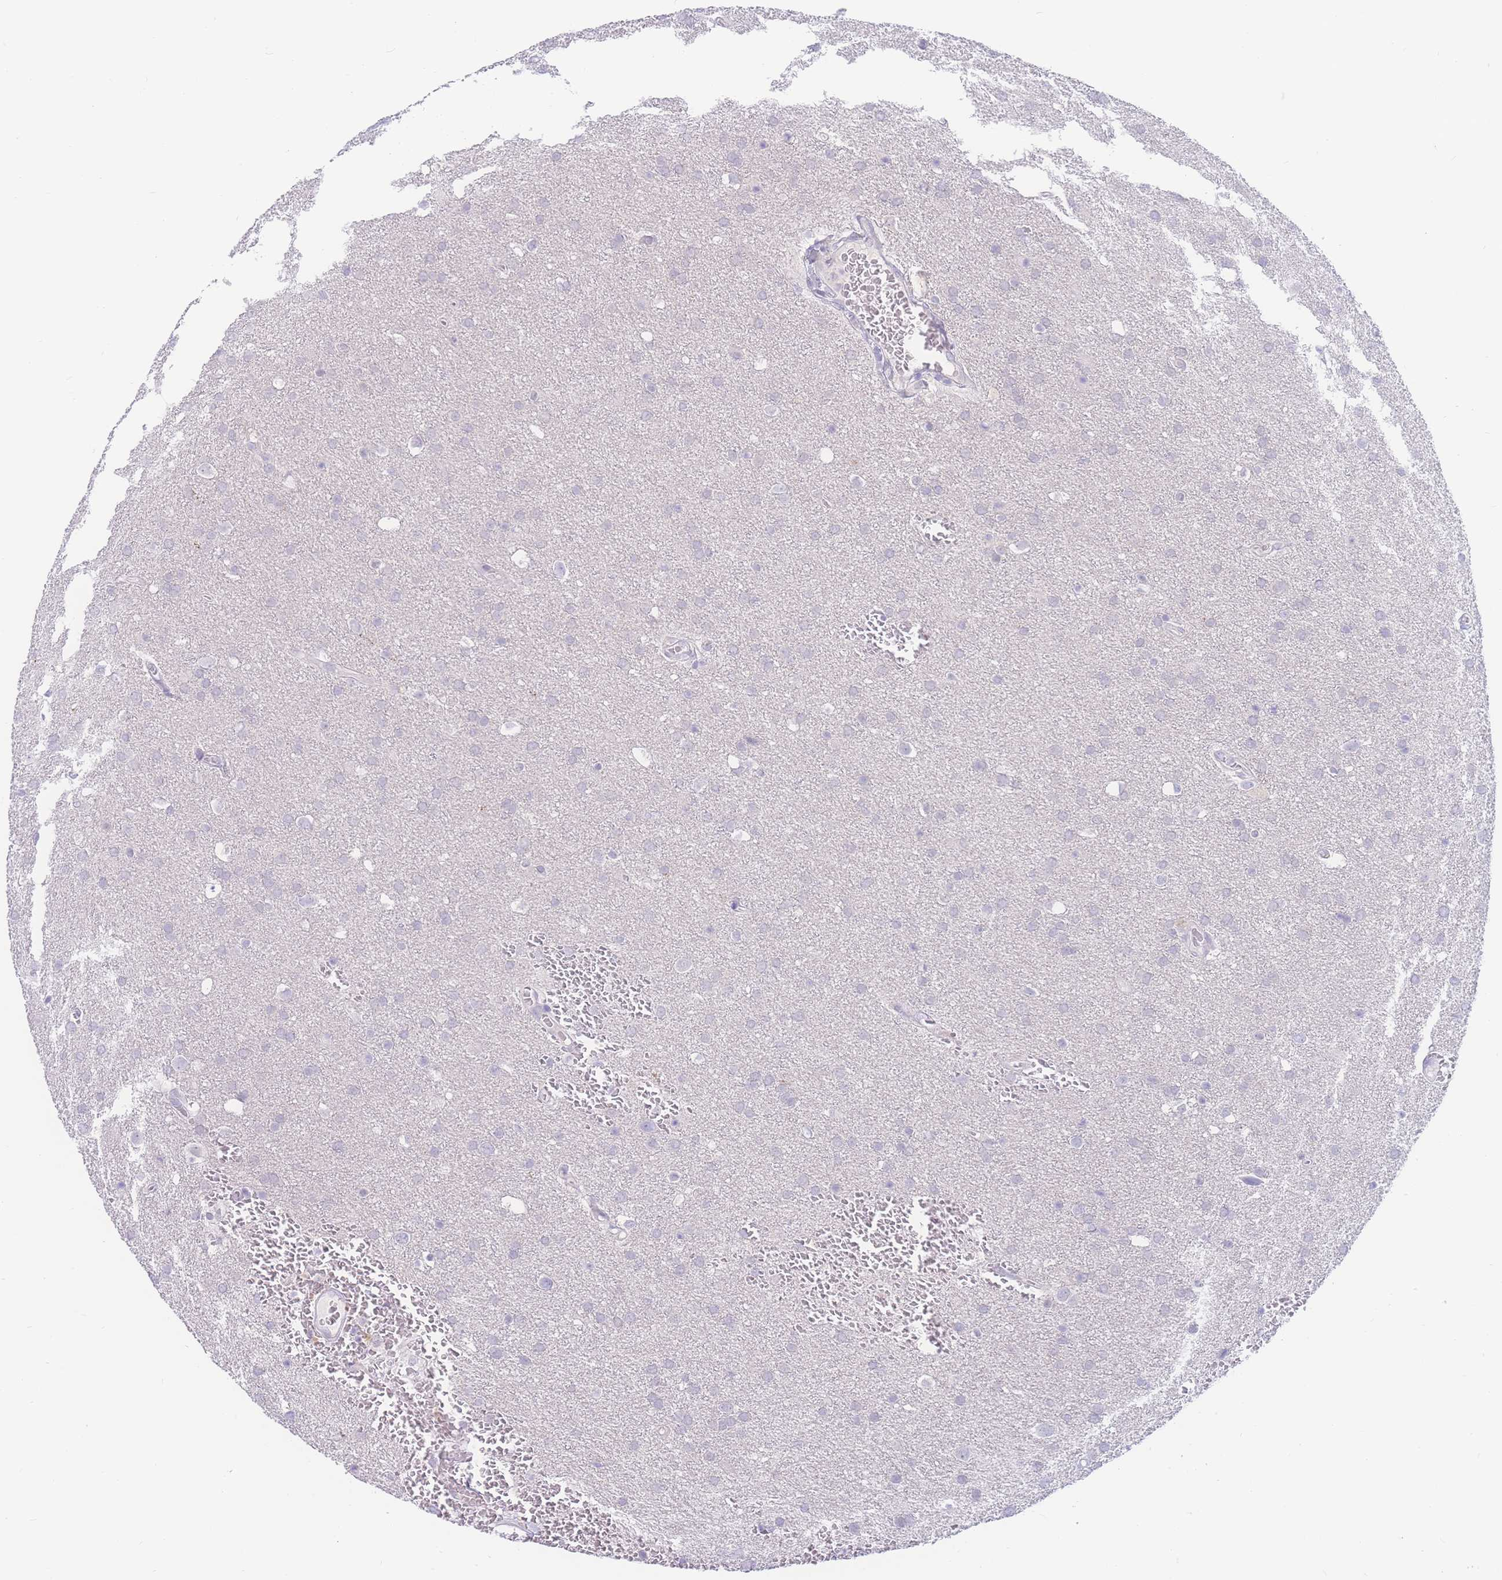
{"staining": {"intensity": "negative", "quantity": "none", "location": "none"}, "tissue": "glioma", "cell_type": "Tumor cells", "image_type": "cancer", "snomed": [{"axis": "morphology", "description": "Glioma, malignant, Low grade"}, {"axis": "topography", "description": "Brain"}], "caption": "DAB (3,3'-diaminobenzidine) immunohistochemical staining of human malignant glioma (low-grade) demonstrates no significant expression in tumor cells.", "gene": "PRSS22", "patient": {"sex": "female", "age": 32}}